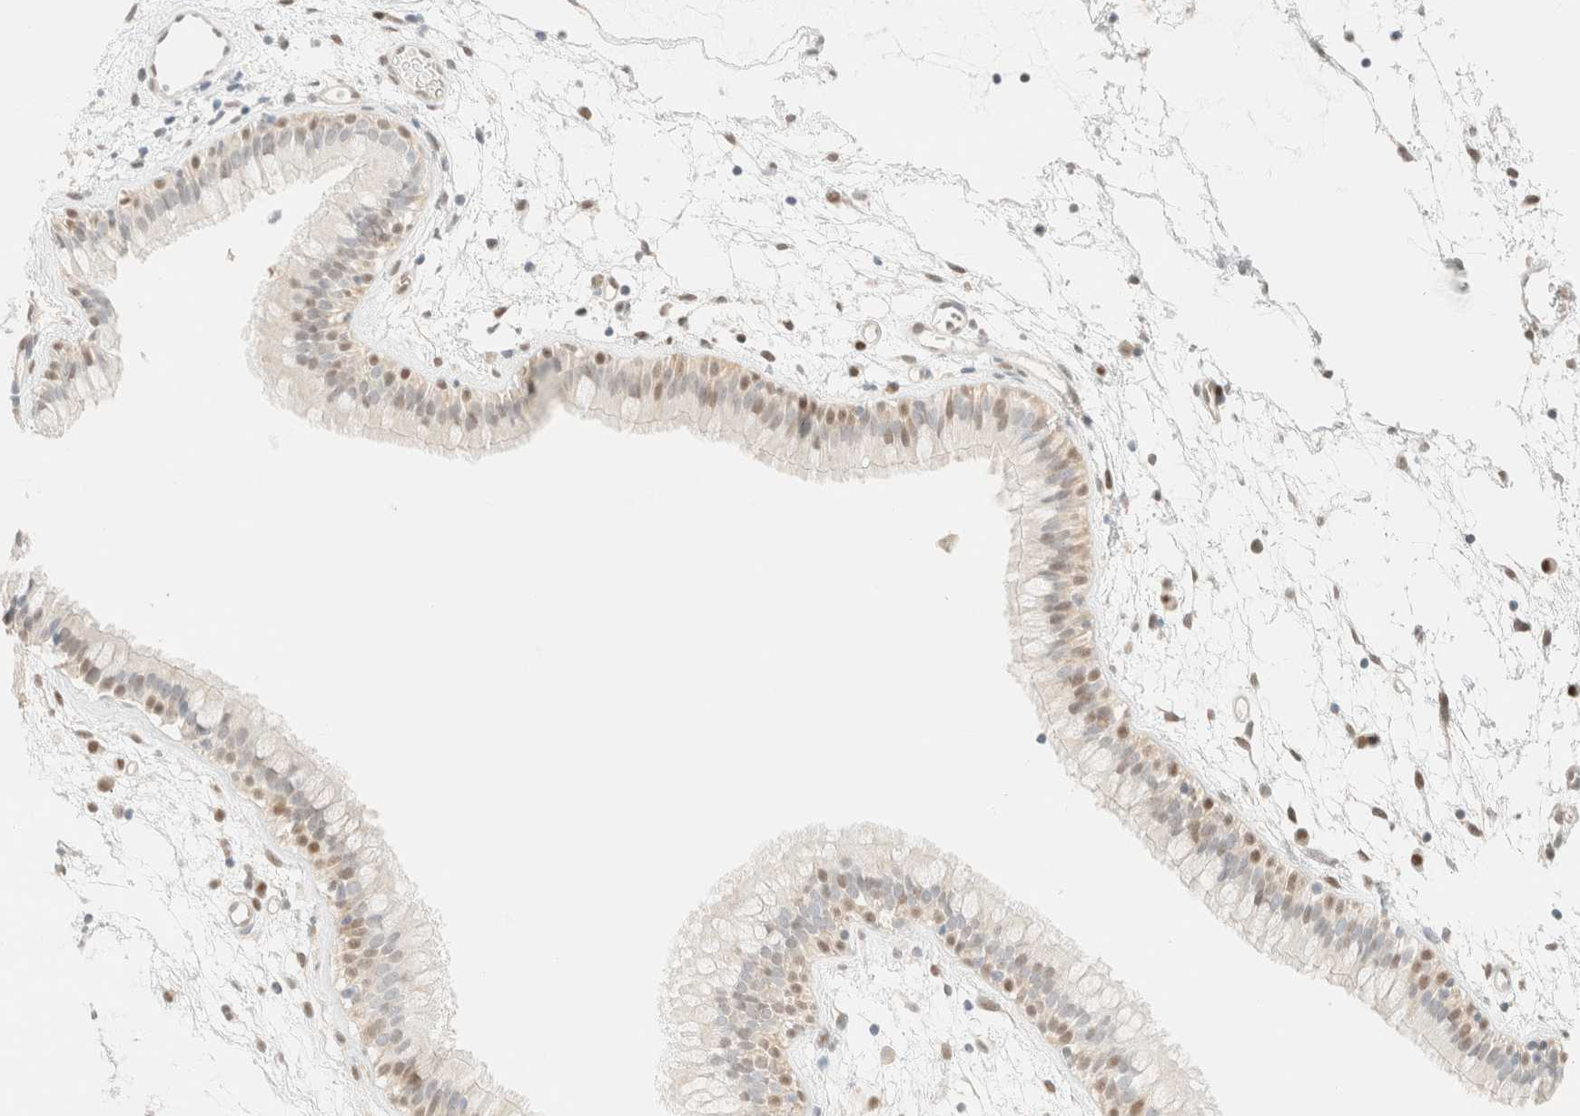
{"staining": {"intensity": "weak", "quantity": "25%-75%", "location": "nuclear"}, "tissue": "nasopharynx", "cell_type": "Respiratory epithelial cells", "image_type": "normal", "snomed": [{"axis": "morphology", "description": "Normal tissue, NOS"}, {"axis": "morphology", "description": "Inflammation, NOS"}, {"axis": "topography", "description": "Nasopharynx"}], "caption": "IHC of normal nasopharynx demonstrates low levels of weak nuclear positivity in about 25%-75% of respiratory epithelial cells. Using DAB (brown) and hematoxylin (blue) stains, captured at high magnification using brightfield microscopy.", "gene": "TSR1", "patient": {"sex": "male", "age": 48}}